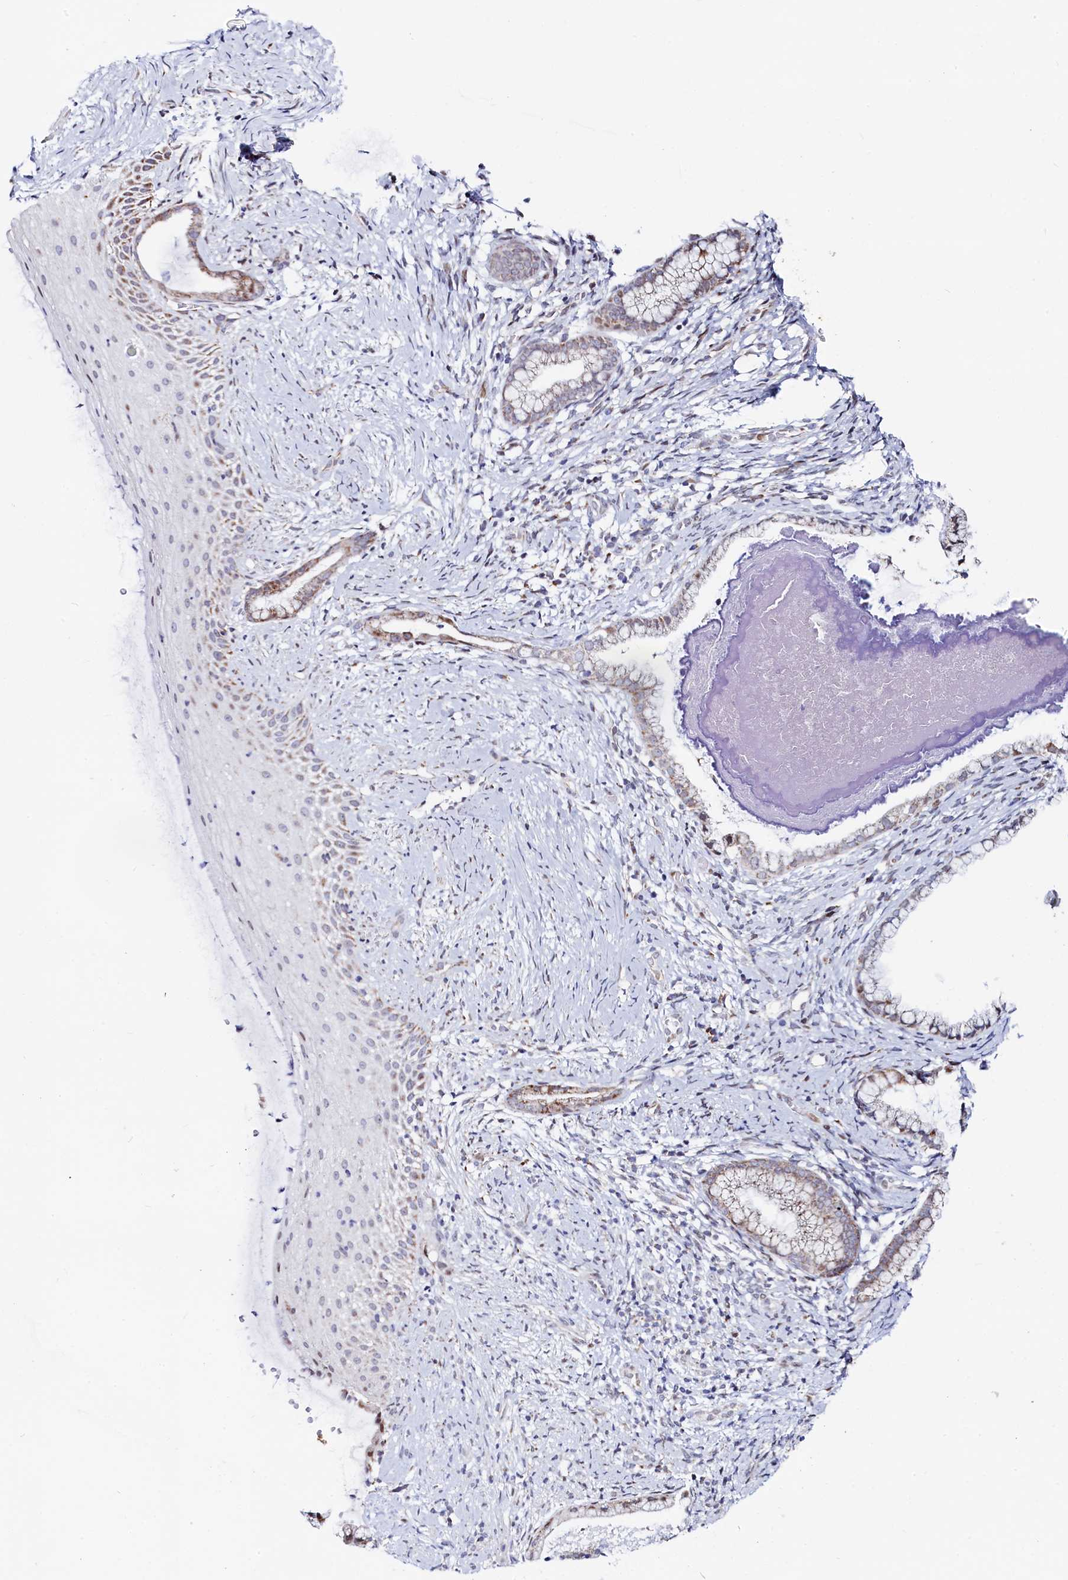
{"staining": {"intensity": "moderate", "quantity": "25%-75%", "location": "cytoplasmic/membranous"}, "tissue": "cervix", "cell_type": "Glandular cells", "image_type": "normal", "snomed": [{"axis": "morphology", "description": "Normal tissue, NOS"}, {"axis": "topography", "description": "Cervix"}], "caption": "Immunohistochemistry (IHC) of unremarkable human cervix displays medium levels of moderate cytoplasmic/membranous positivity in about 25%-75% of glandular cells.", "gene": "HDGFL3", "patient": {"sex": "female", "age": 36}}